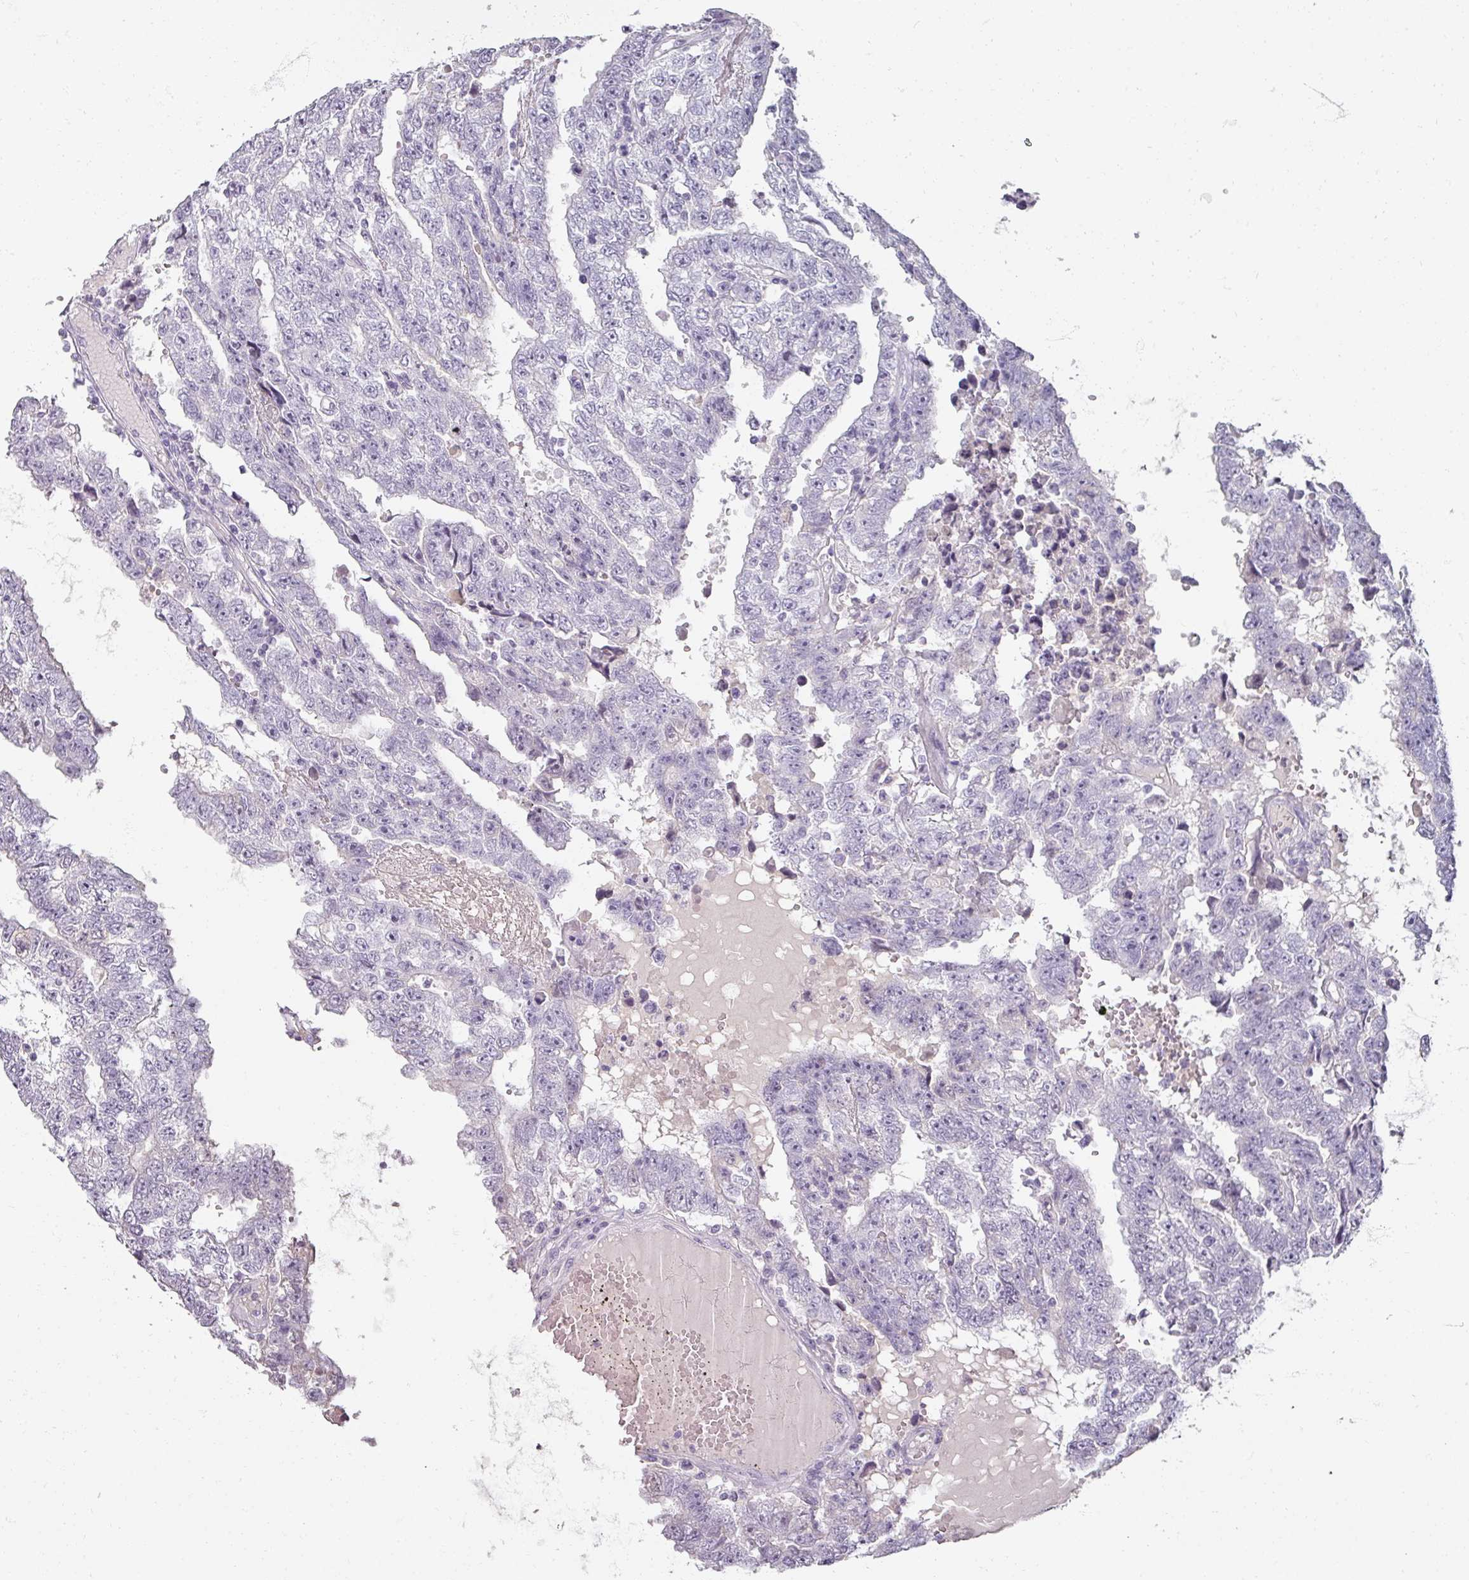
{"staining": {"intensity": "negative", "quantity": "none", "location": "none"}, "tissue": "testis cancer", "cell_type": "Tumor cells", "image_type": "cancer", "snomed": [{"axis": "morphology", "description": "Carcinoma, Embryonal, NOS"}, {"axis": "topography", "description": "Testis"}], "caption": "This photomicrograph is of testis embryonal carcinoma stained with IHC to label a protein in brown with the nuclei are counter-stained blue. There is no staining in tumor cells. (DAB IHC, high magnification).", "gene": "REG3G", "patient": {"sex": "male", "age": 25}}